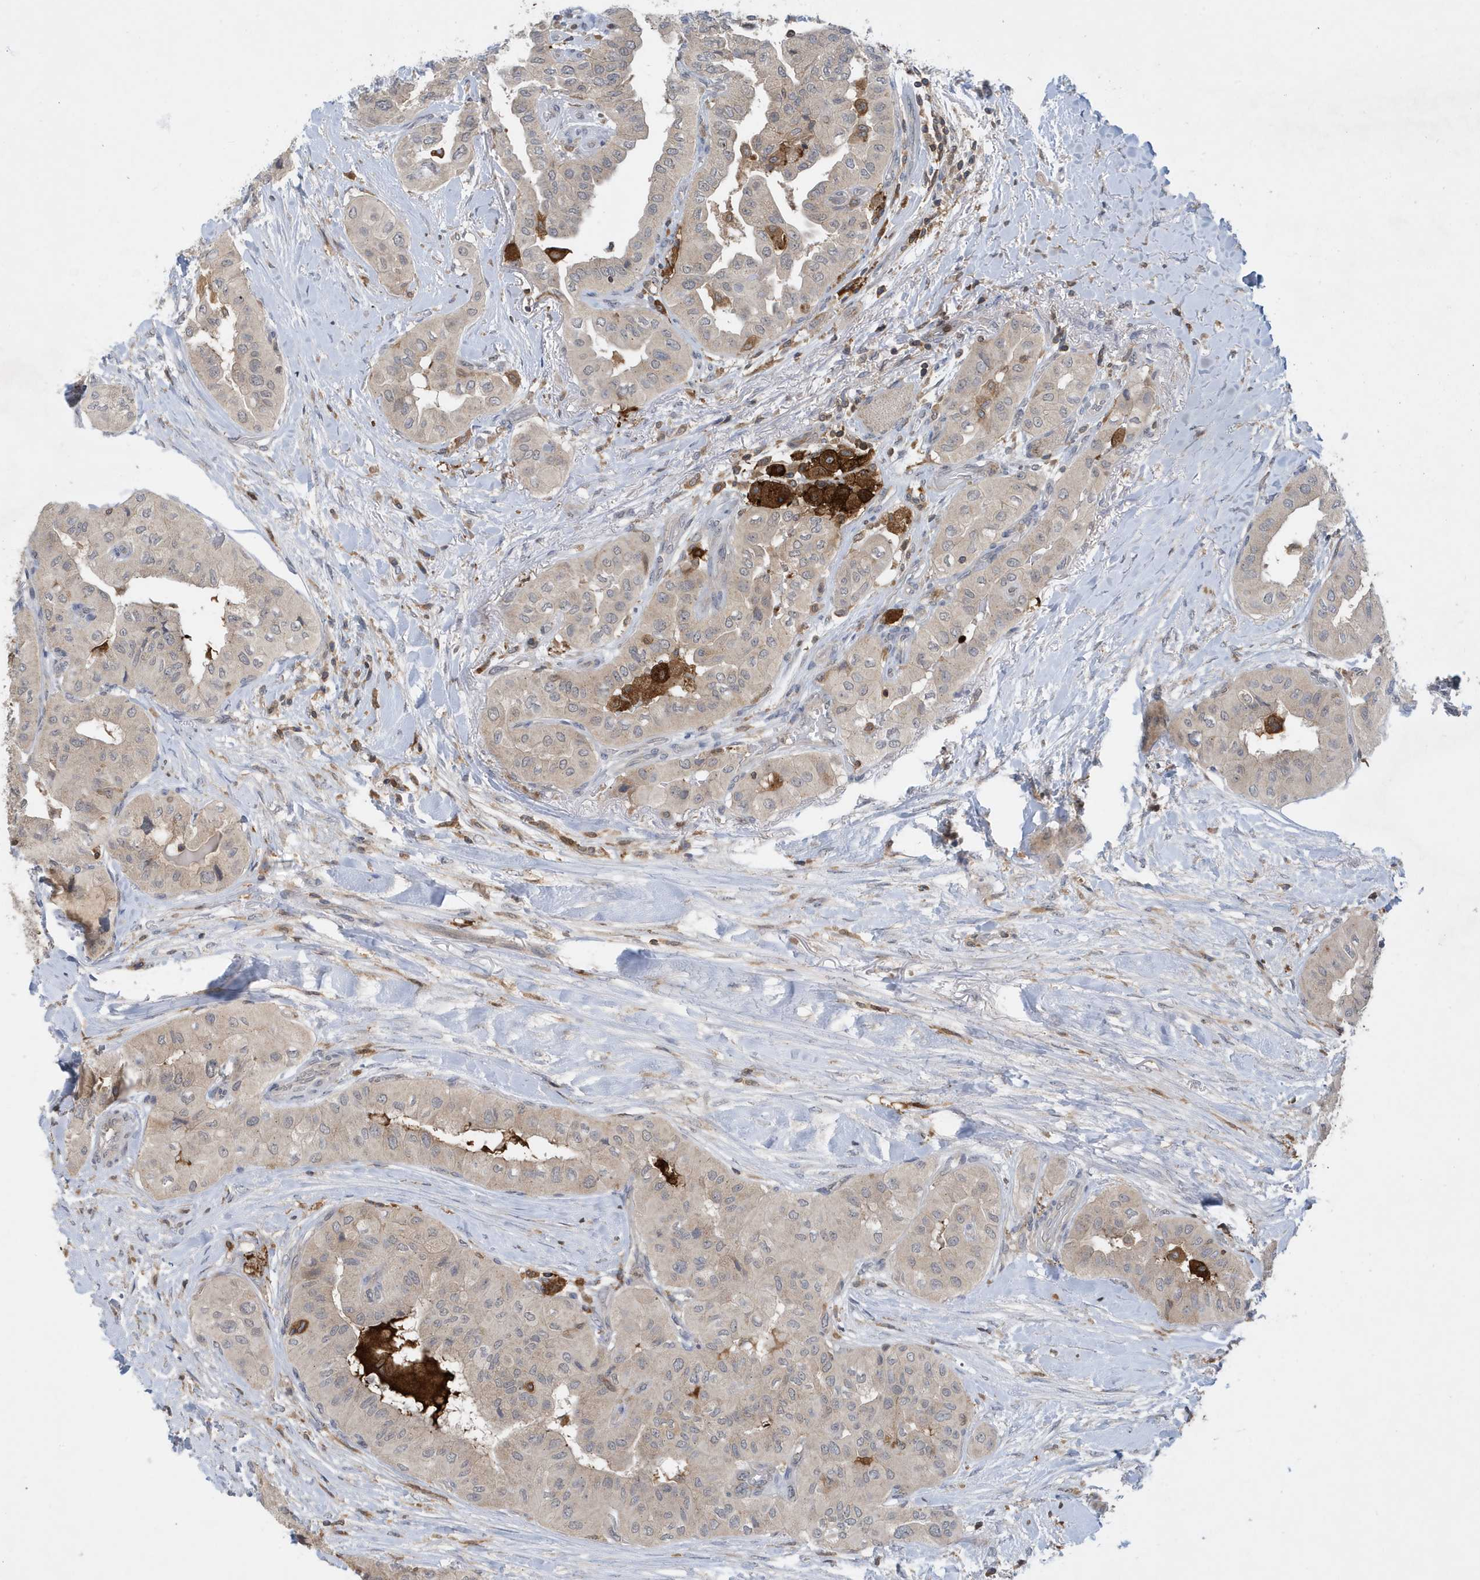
{"staining": {"intensity": "negative", "quantity": "none", "location": "none"}, "tissue": "thyroid cancer", "cell_type": "Tumor cells", "image_type": "cancer", "snomed": [{"axis": "morphology", "description": "Papillary adenocarcinoma, NOS"}, {"axis": "topography", "description": "Thyroid gland"}], "caption": "Thyroid cancer (papillary adenocarcinoma) was stained to show a protein in brown. There is no significant positivity in tumor cells.", "gene": "NSUN3", "patient": {"sex": "female", "age": 59}}